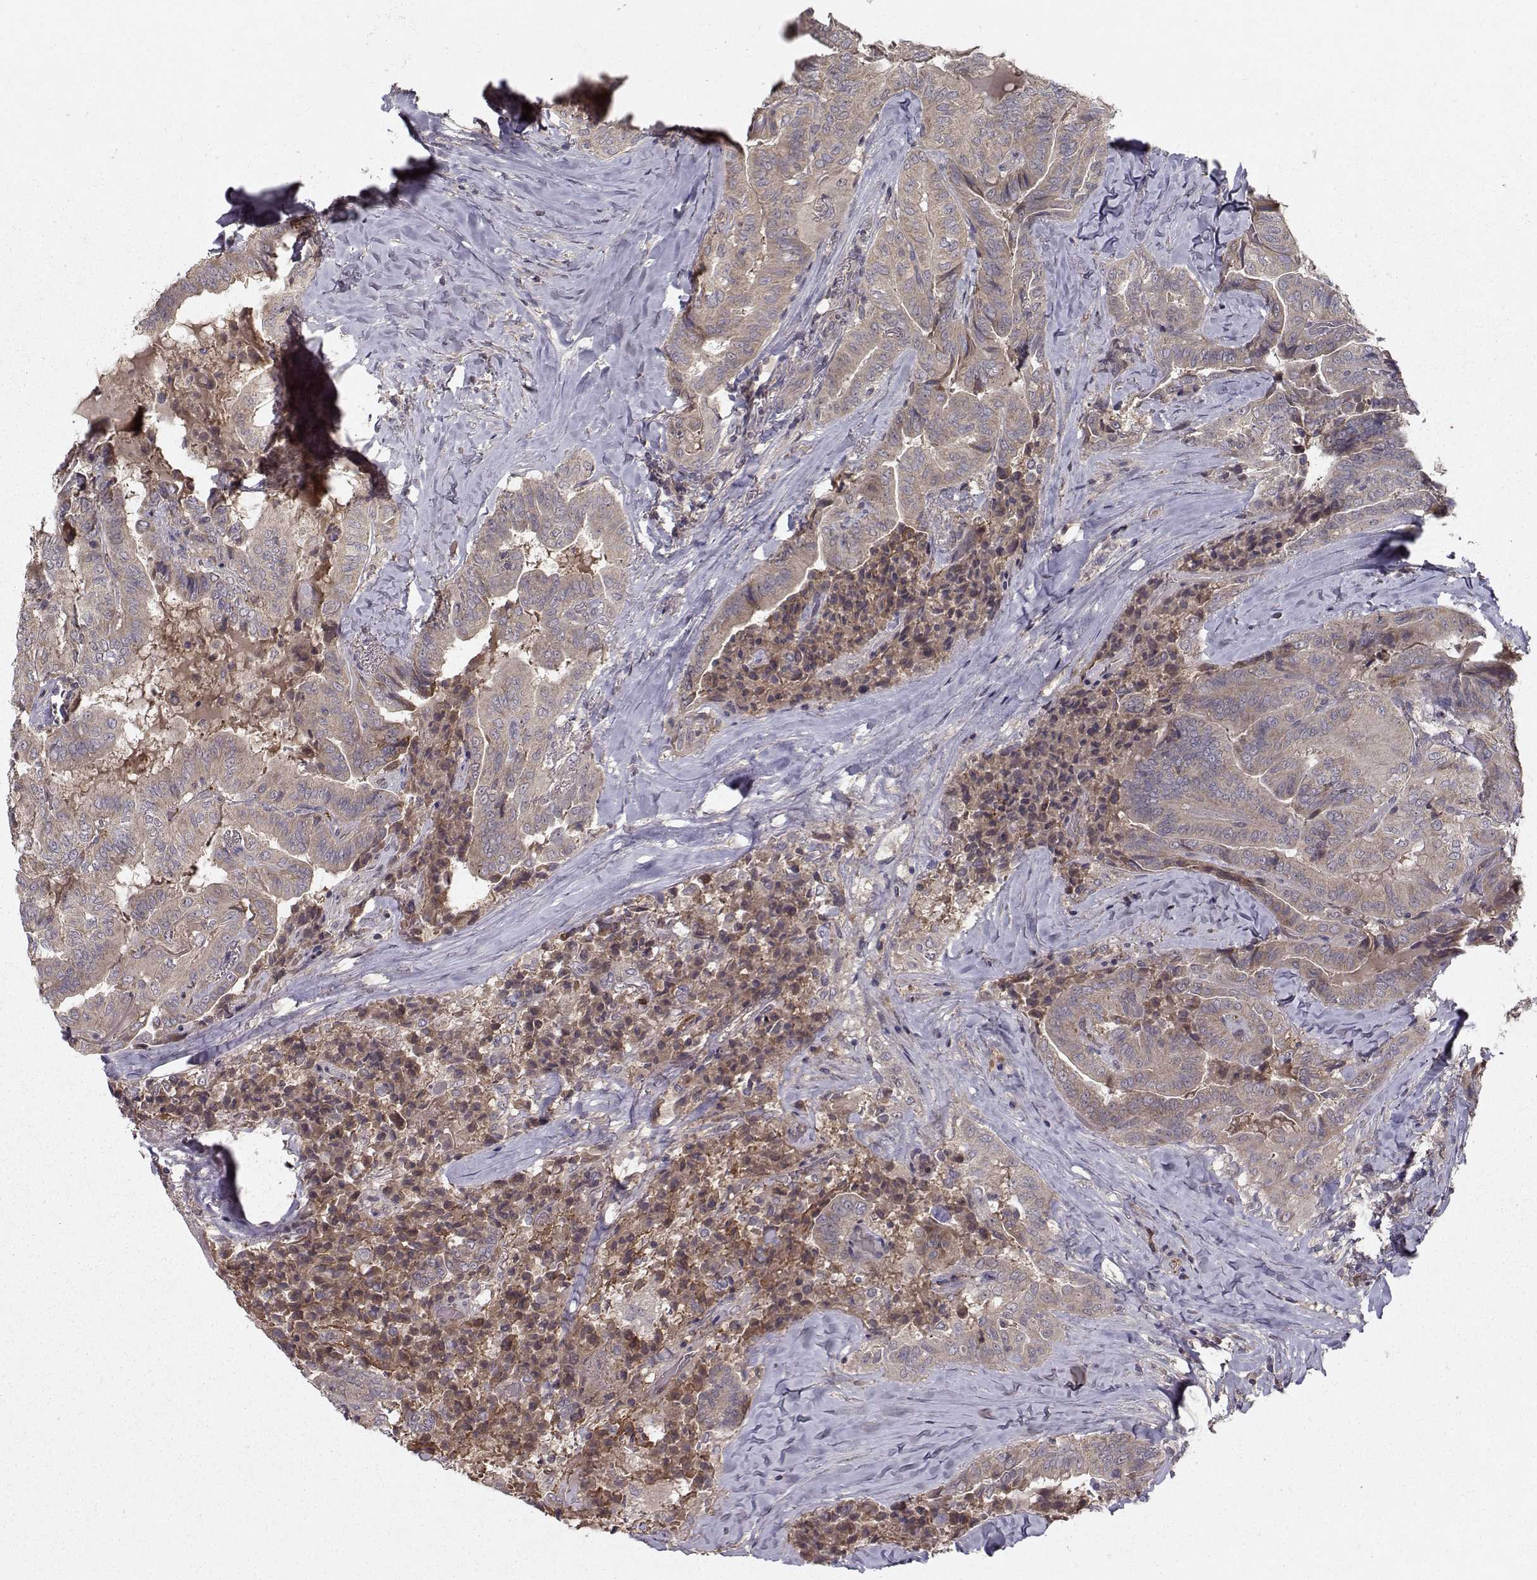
{"staining": {"intensity": "negative", "quantity": "none", "location": "none"}, "tissue": "thyroid cancer", "cell_type": "Tumor cells", "image_type": "cancer", "snomed": [{"axis": "morphology", "description": "Papillary adenocarcinoma, NOS"}, {"axis": "topography", "description": "Thyroid gland"}], "caption": "Immunohistochemistry of thyroid papillary adenocarcinoma demonstrates no staining in tumor cells.", "gene": "WNT6", "patient": {"sex": "female", "age": 68}}